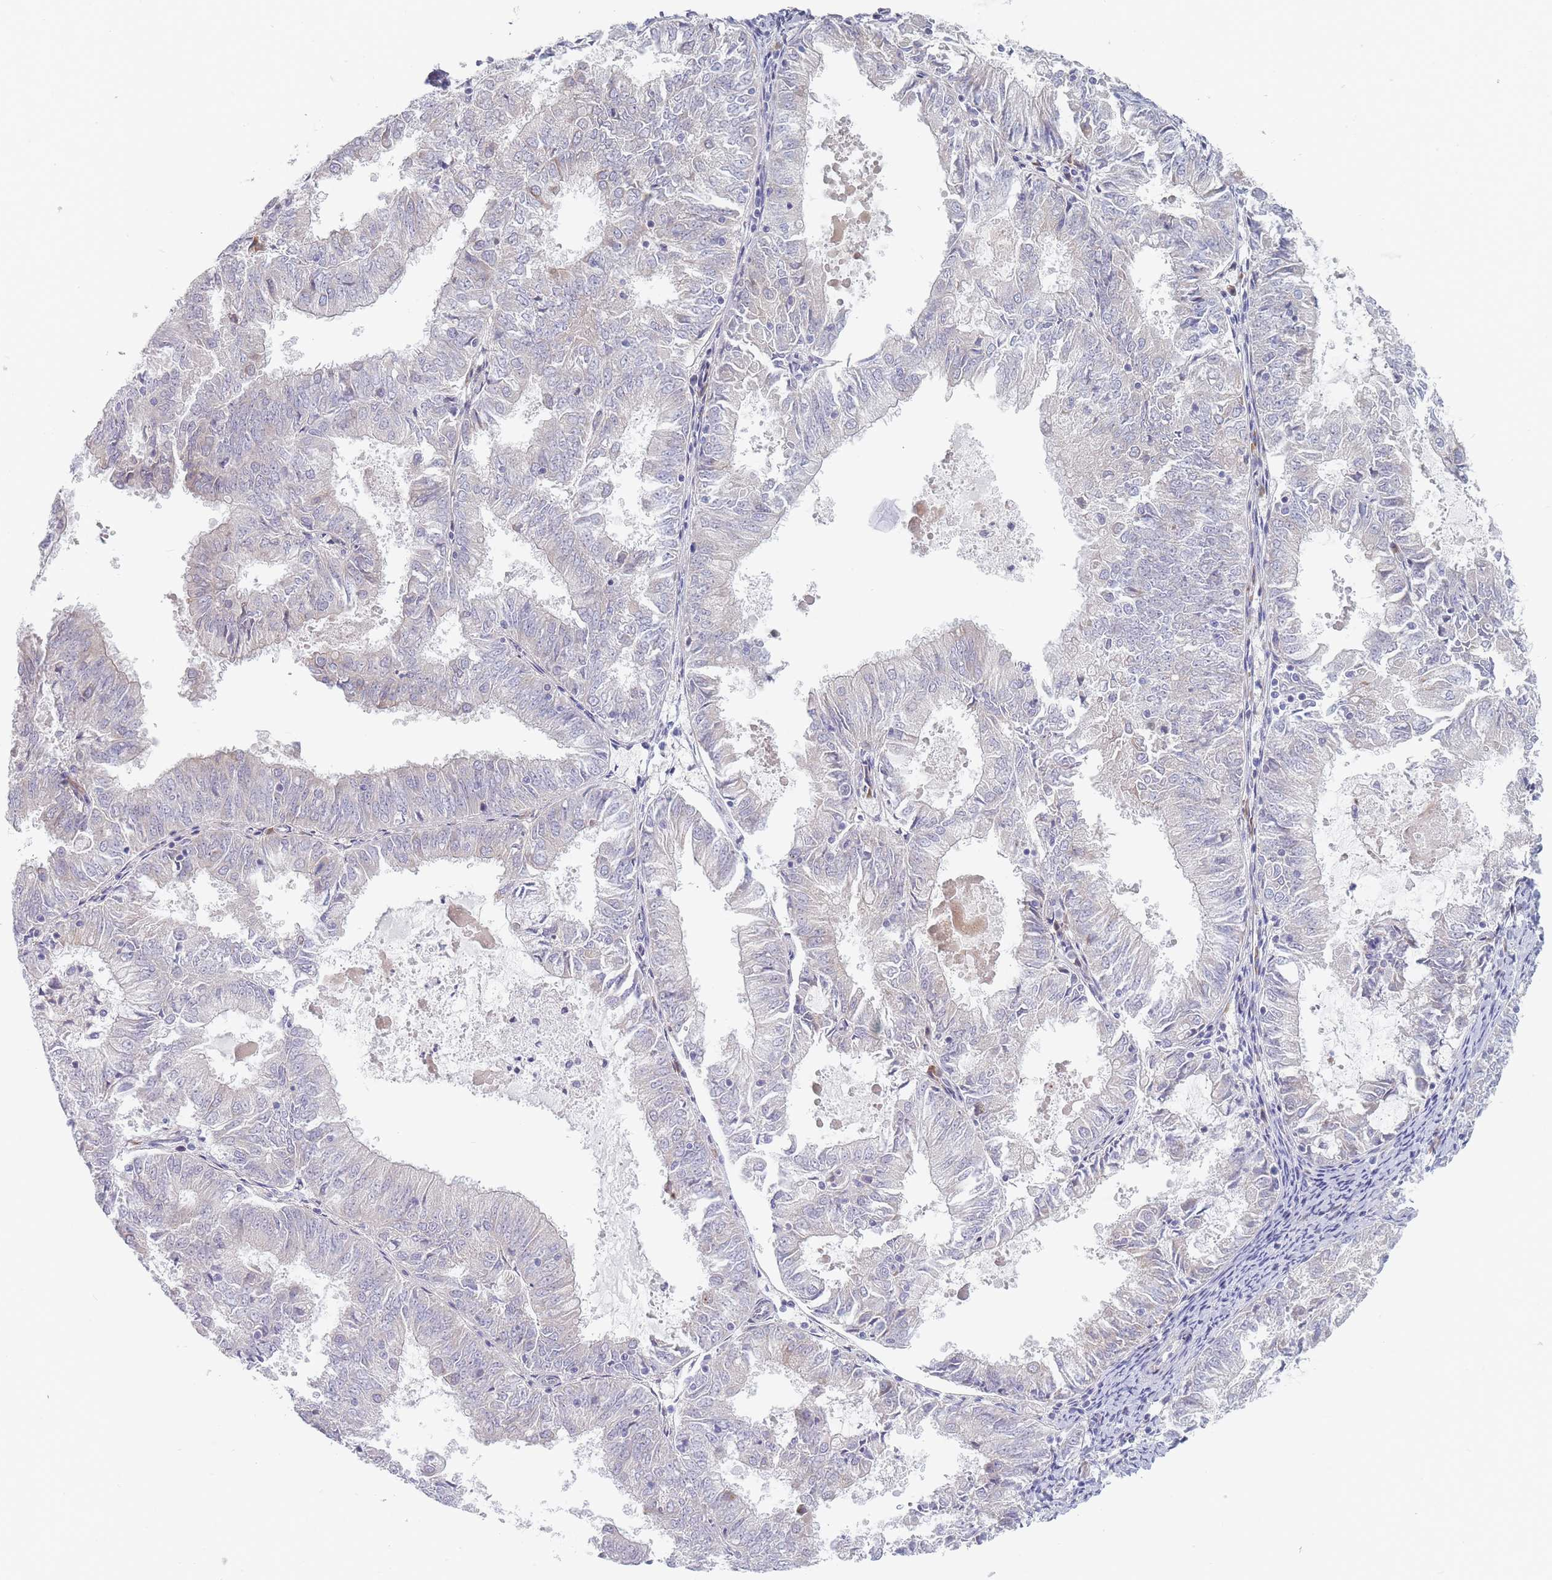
{"staining": {"intensity": "negative", "quantity": "none", "location": "none"}, "tissue": "endometrial cancer", "cell_type": "Tumor cells", "image_type": "cancer", "snomed": [{"axis": "morphology", "description": "Adenocarcinoma, NOS"}, {"axis": "topography", "description": "Endometrium"}], "caption": "This micrograph is of endometrial adenocarcinoma stained with immunohistochemistry (IHC) to label a protein in brown with the nuclei are counter-stained blue. There is no expression in tumor cells.", "gene": "SPATS1", "patient": {"sex": "female", "age": 57}}